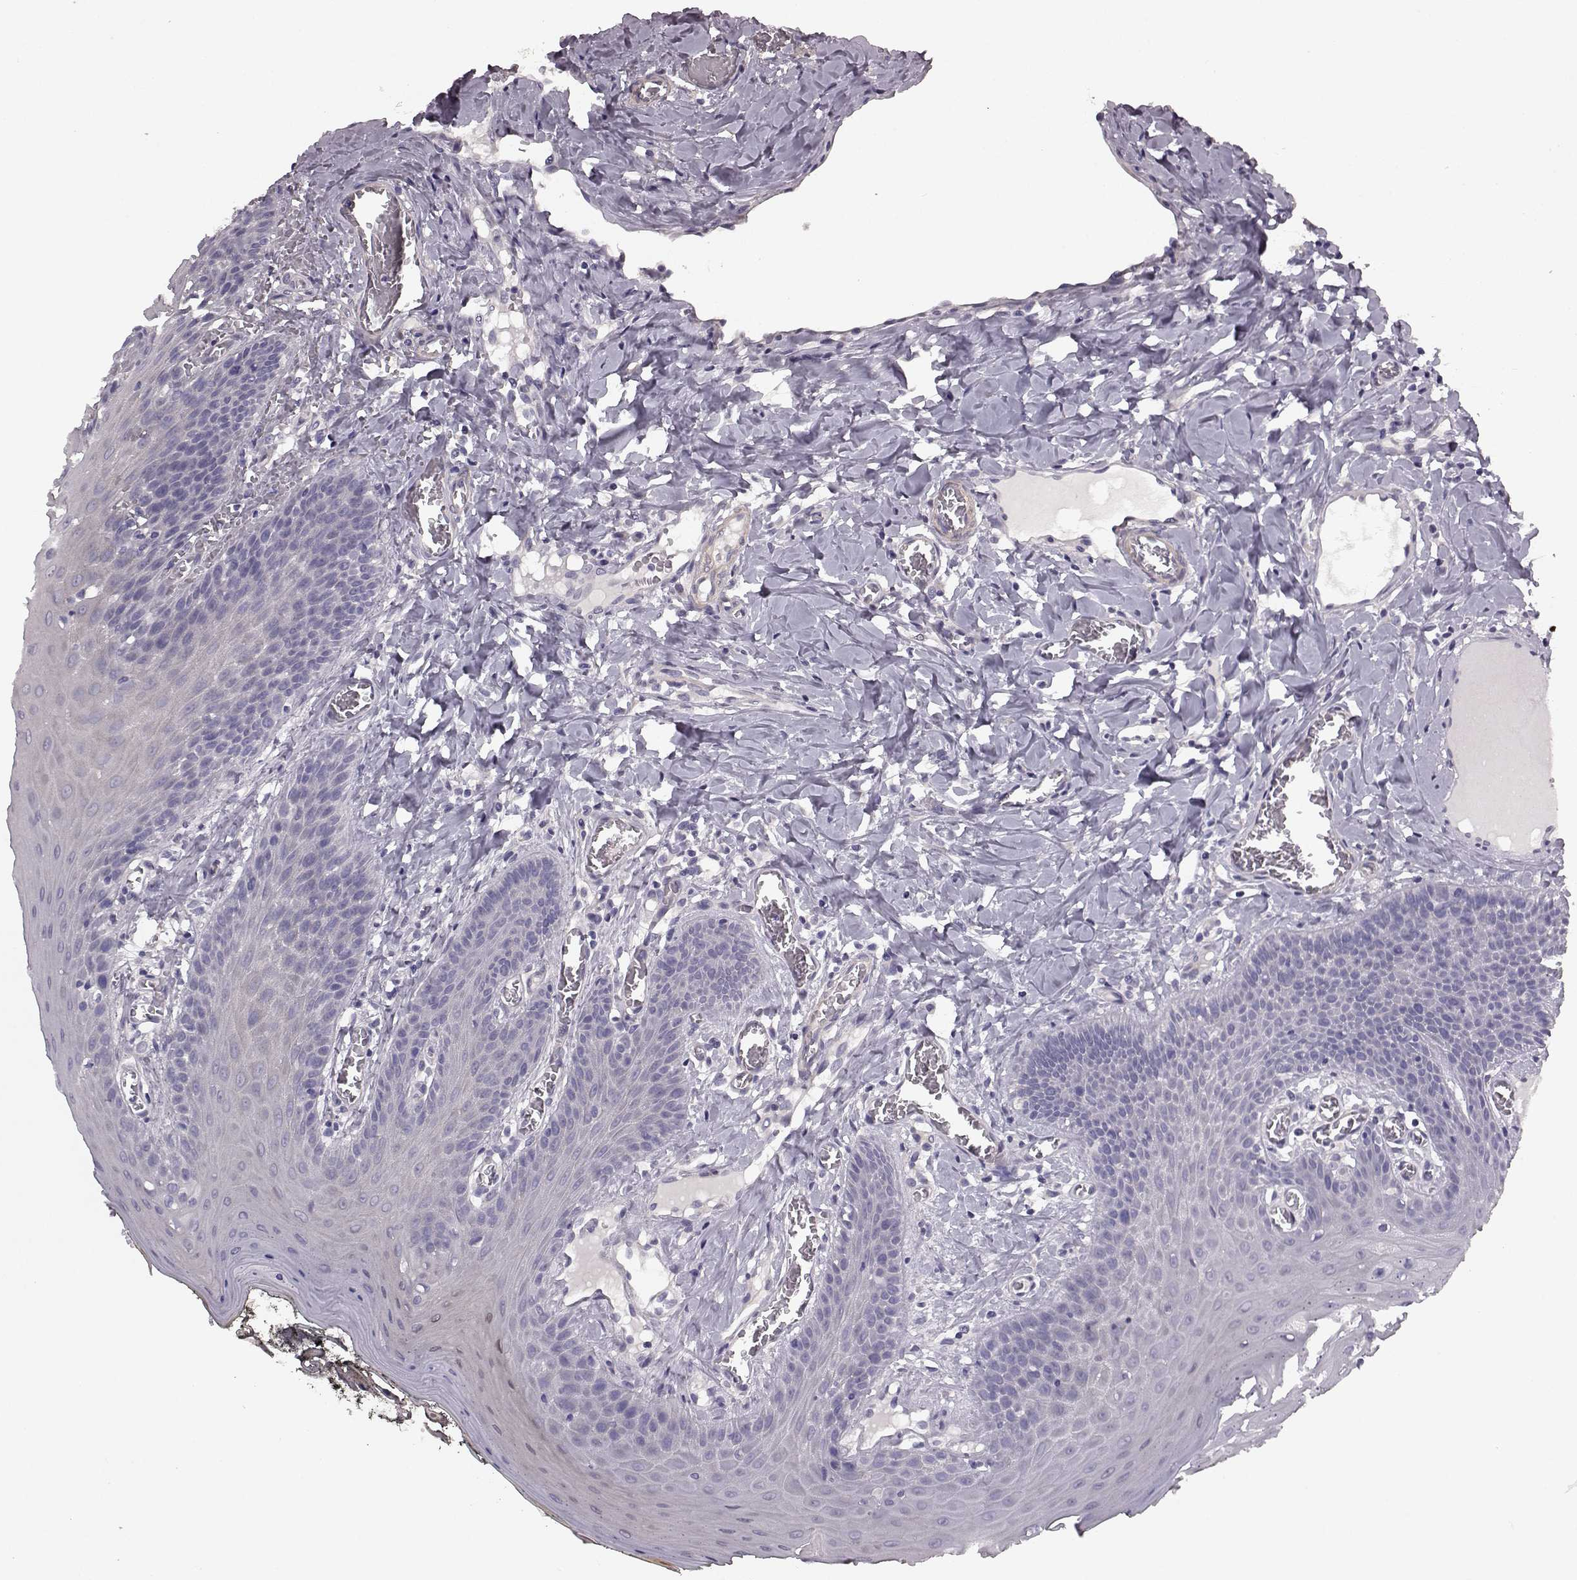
{"staining": {"intensity": "negative", "quantity": "none", "location": "none"}, "tissue": "oral mucosa", "cell_type": "Squamous epithelial cells", "image_type": "normal", "snomed": [{"axis": "morphology", "description": "Normal tissue, NOS"}, {"axis": "topography", "description": "Oral tissue"}], "caption": "High magnification brightfield microscopy of normal oral mucosa stained with DAB (brown) and counterstained with hematoxylin (blue): squamous epithelial cells show no significant positivity. (DAB (3,3'-diaminobenzidine) IHC, high magnification).", "gene": "GRK1", "patient": {"sex": "male", "age": 9}}